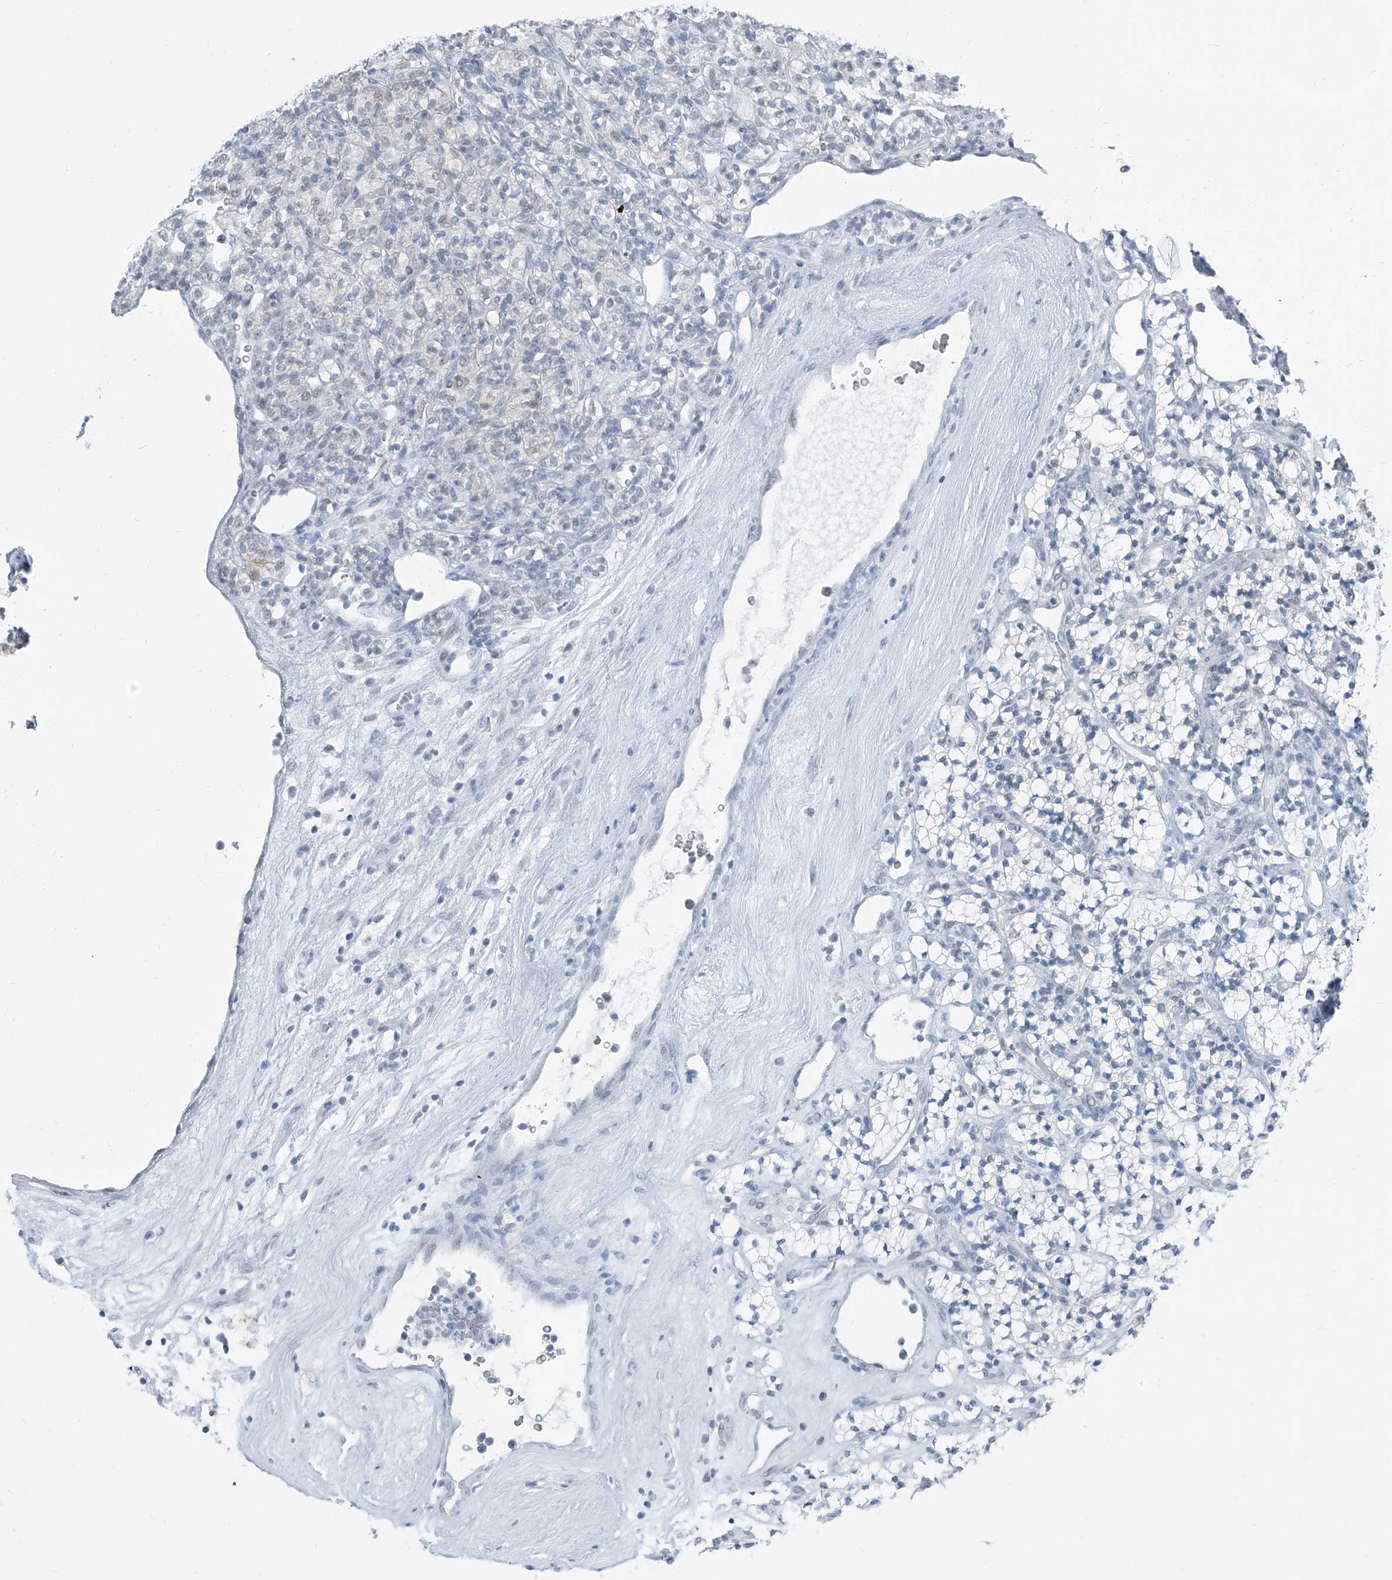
{"staining": {"intensity": "negative", "quantity": "none", "location": "none"}, "tissue": "renal cancer", "cell_type": "Tumor cells", "image_type": "cancer", "snomed": [{"axis": "morphology", "description": "Adenocarcinoma, NOS"}, {"axis": "topography", "description": "Kidney"}], "caption": "The immunohistochemistry micrograph has no significant staining in tumor cells of renal cancer tissue.", "gene": "RGN", "patient": {"sex": "male", "age": 77}}